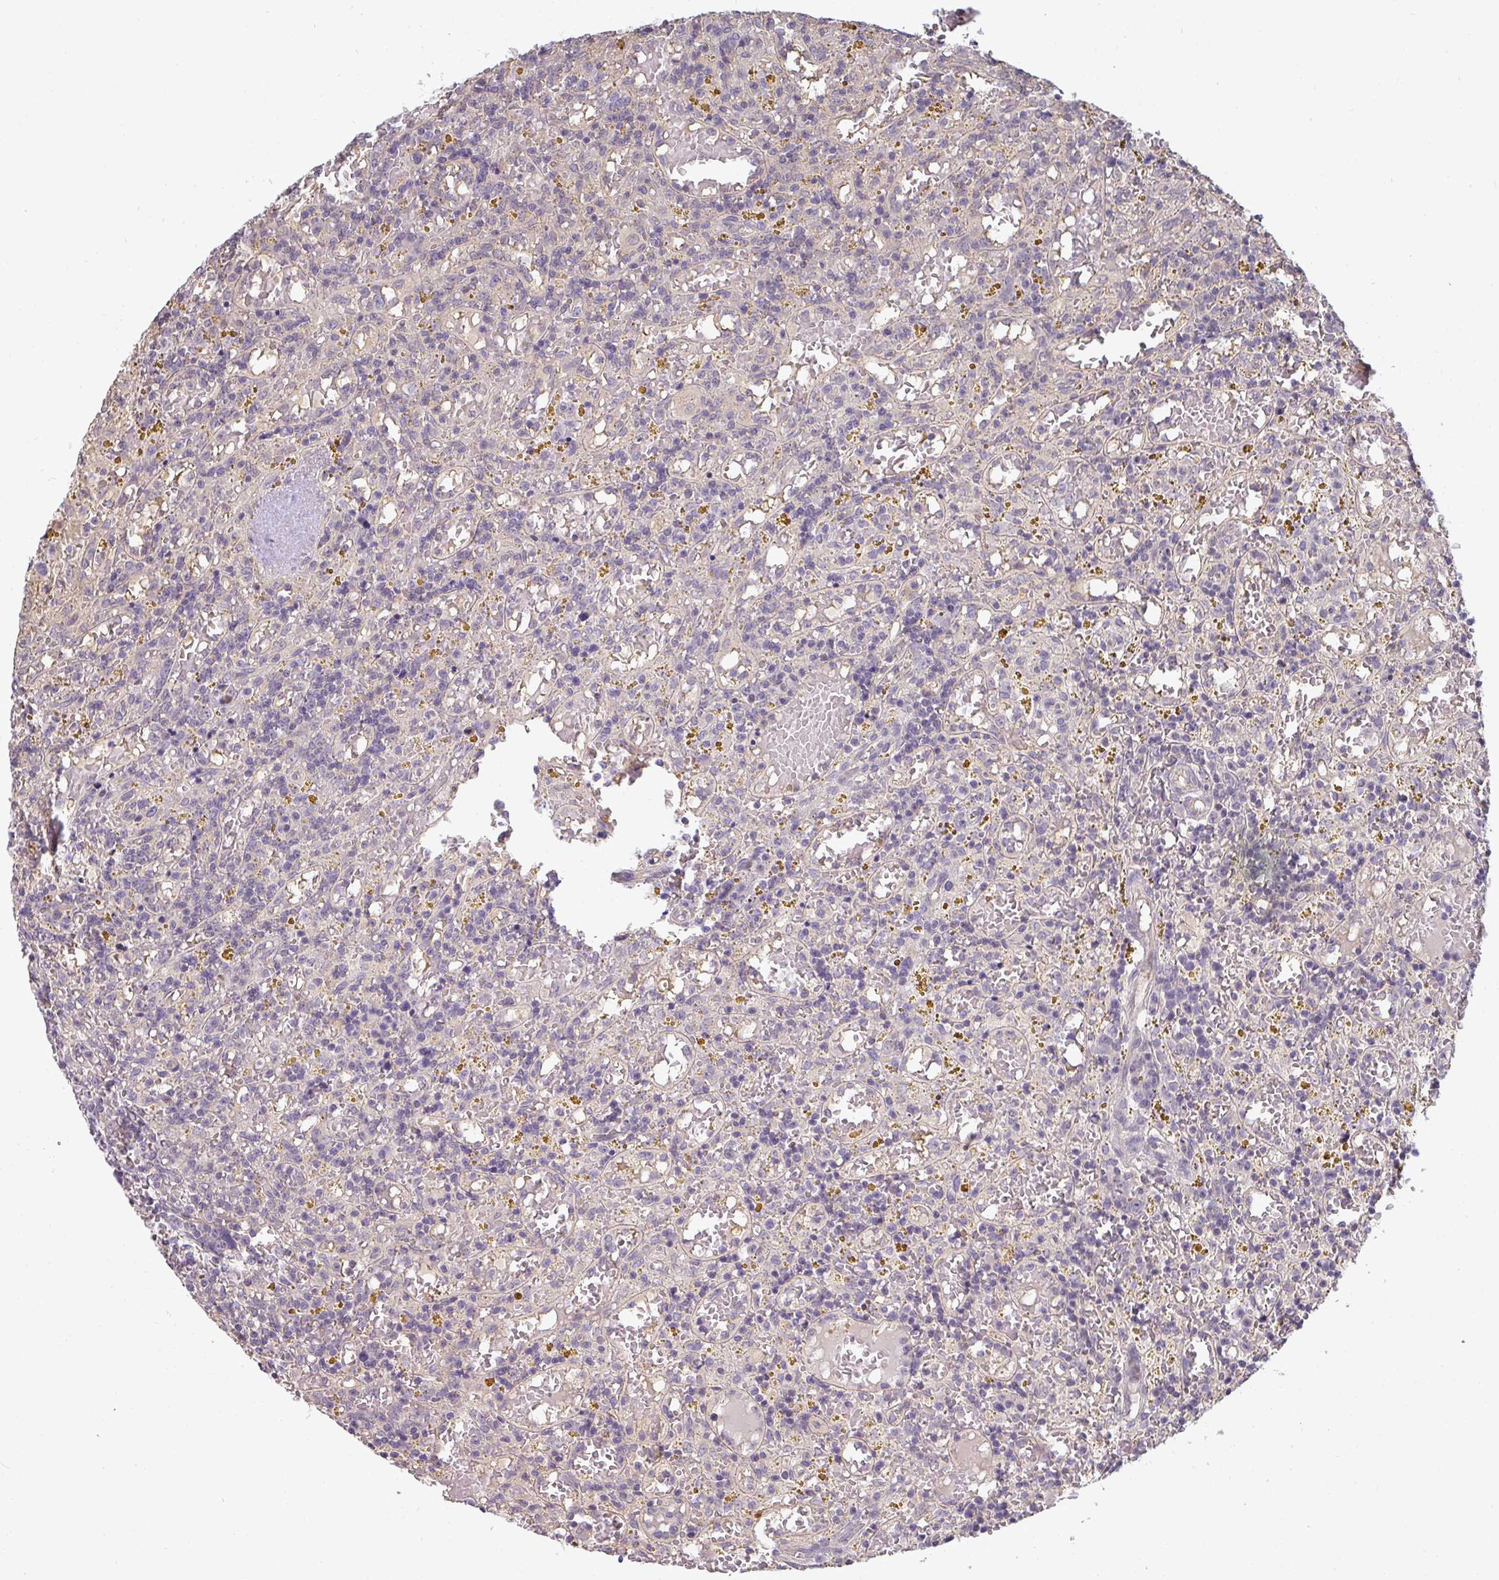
{"staining": {"intensity": "negative", "quantity": "none", "location": "none"}, "tissue": "lymphoma", "cell_type": "Tumor cells", "image_type": "cancer", "snomed": [{"axis": "morphology", "description": "Malignant lymphoma, non-Hodgkin's type, Low grade"}, {"axis": "topography", "description": "Spleen"}], "caption": "Tumor cells are negative for brown protein staining in low-grade malignant lymphoma, non-Hodgkin's type.", "gene": "GSDMB", "patient": {"sex": "female", "age": 65}}